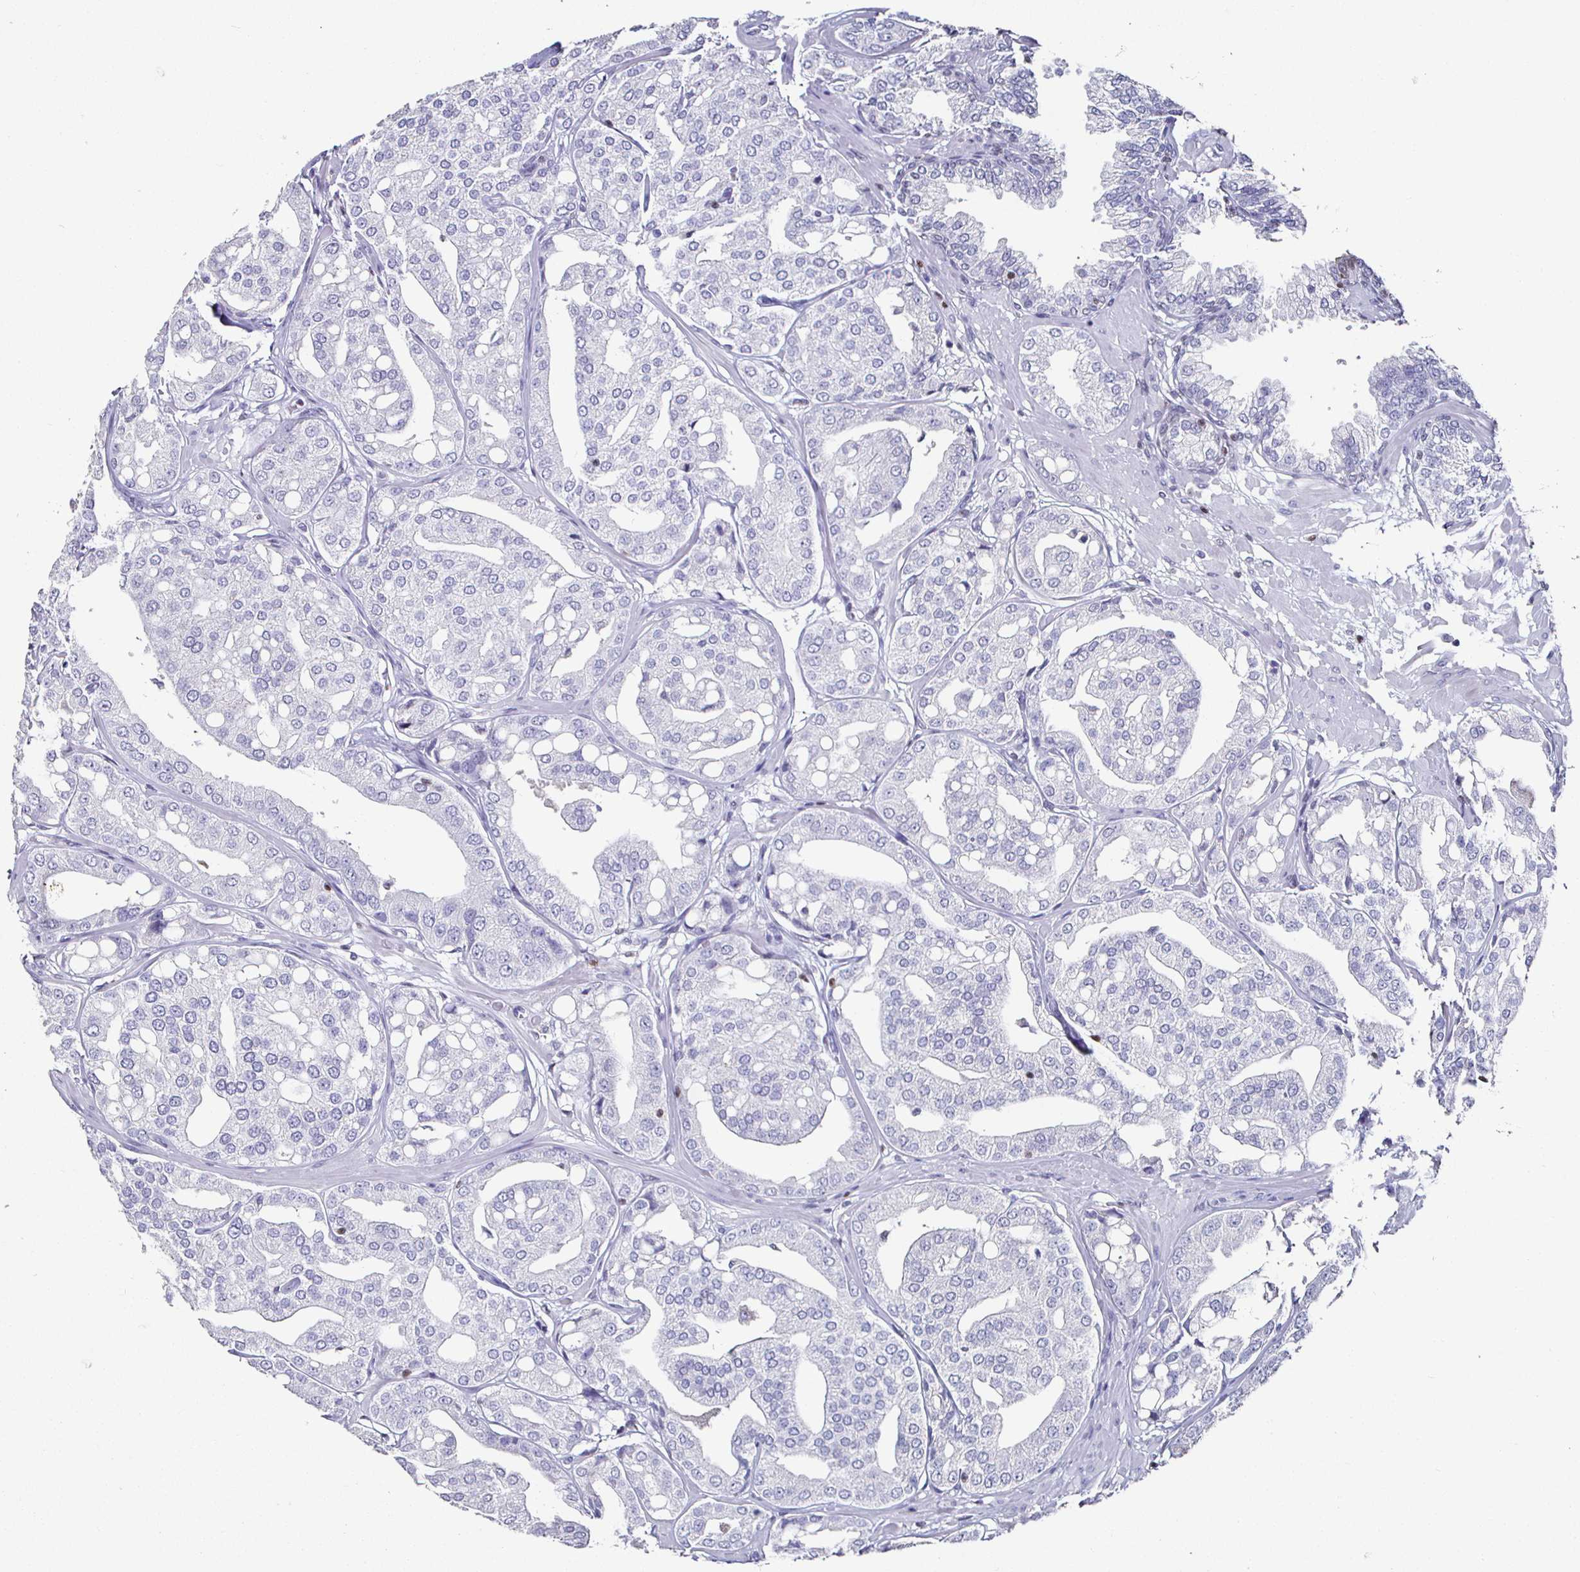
{"staining": {"intensity": "negative", "quantity": "none", "location": "none"}, "tissue": "renal cancer", "cell_type": "Tumor cells", "image_type": "cancer", "snomed": [{"axis": "morphology", "description": "Adenocarcinoma, NOS"}, {"axis": "topography", "description": "Urinary bladder"}], "caption": "IHC of renal adenocarcinoma shows no expression in tumor cells.", "gene": "RUNX2", "patient": {"sex": "male", "age": 61}}